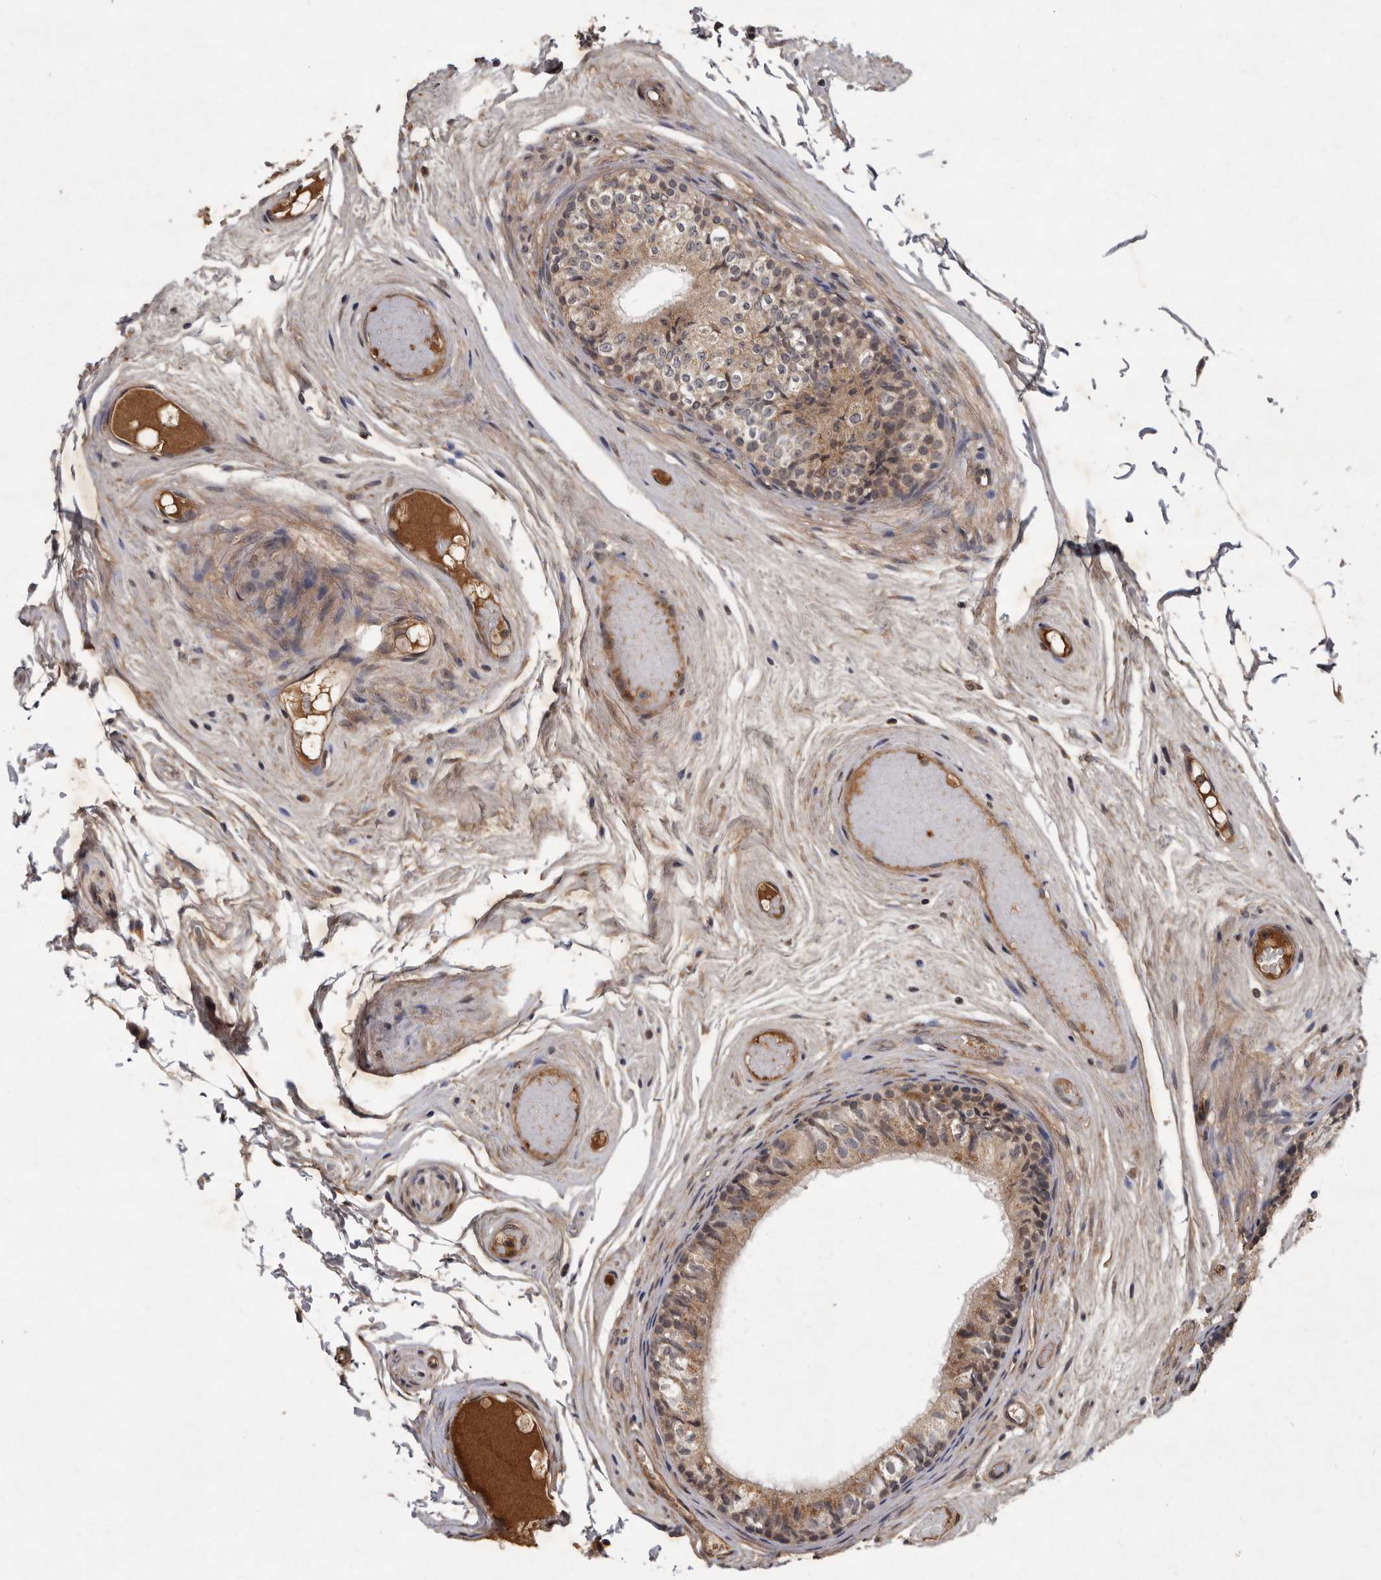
{"staining": {"intensity": "moderate", "quantity": ">75%", "location": "cytoplasmic/membranous"}, "tissue": "epididymis", "cell_type": "Glandular cells", "image_type": "normal", "snomed": [{"axis": "morphology", "description": "Normal tissue, NOS"}, {"axis": "topography", "description": "Epididymis"}], "caption": "Moderate cytoplasmic/membranous staining for a protein is appreciated in approximately >75% of glandular cells of unremarkable epididymis using IHC.", "gene": "DNAJC28", "patient": {"sex": "male", "age": 79}}